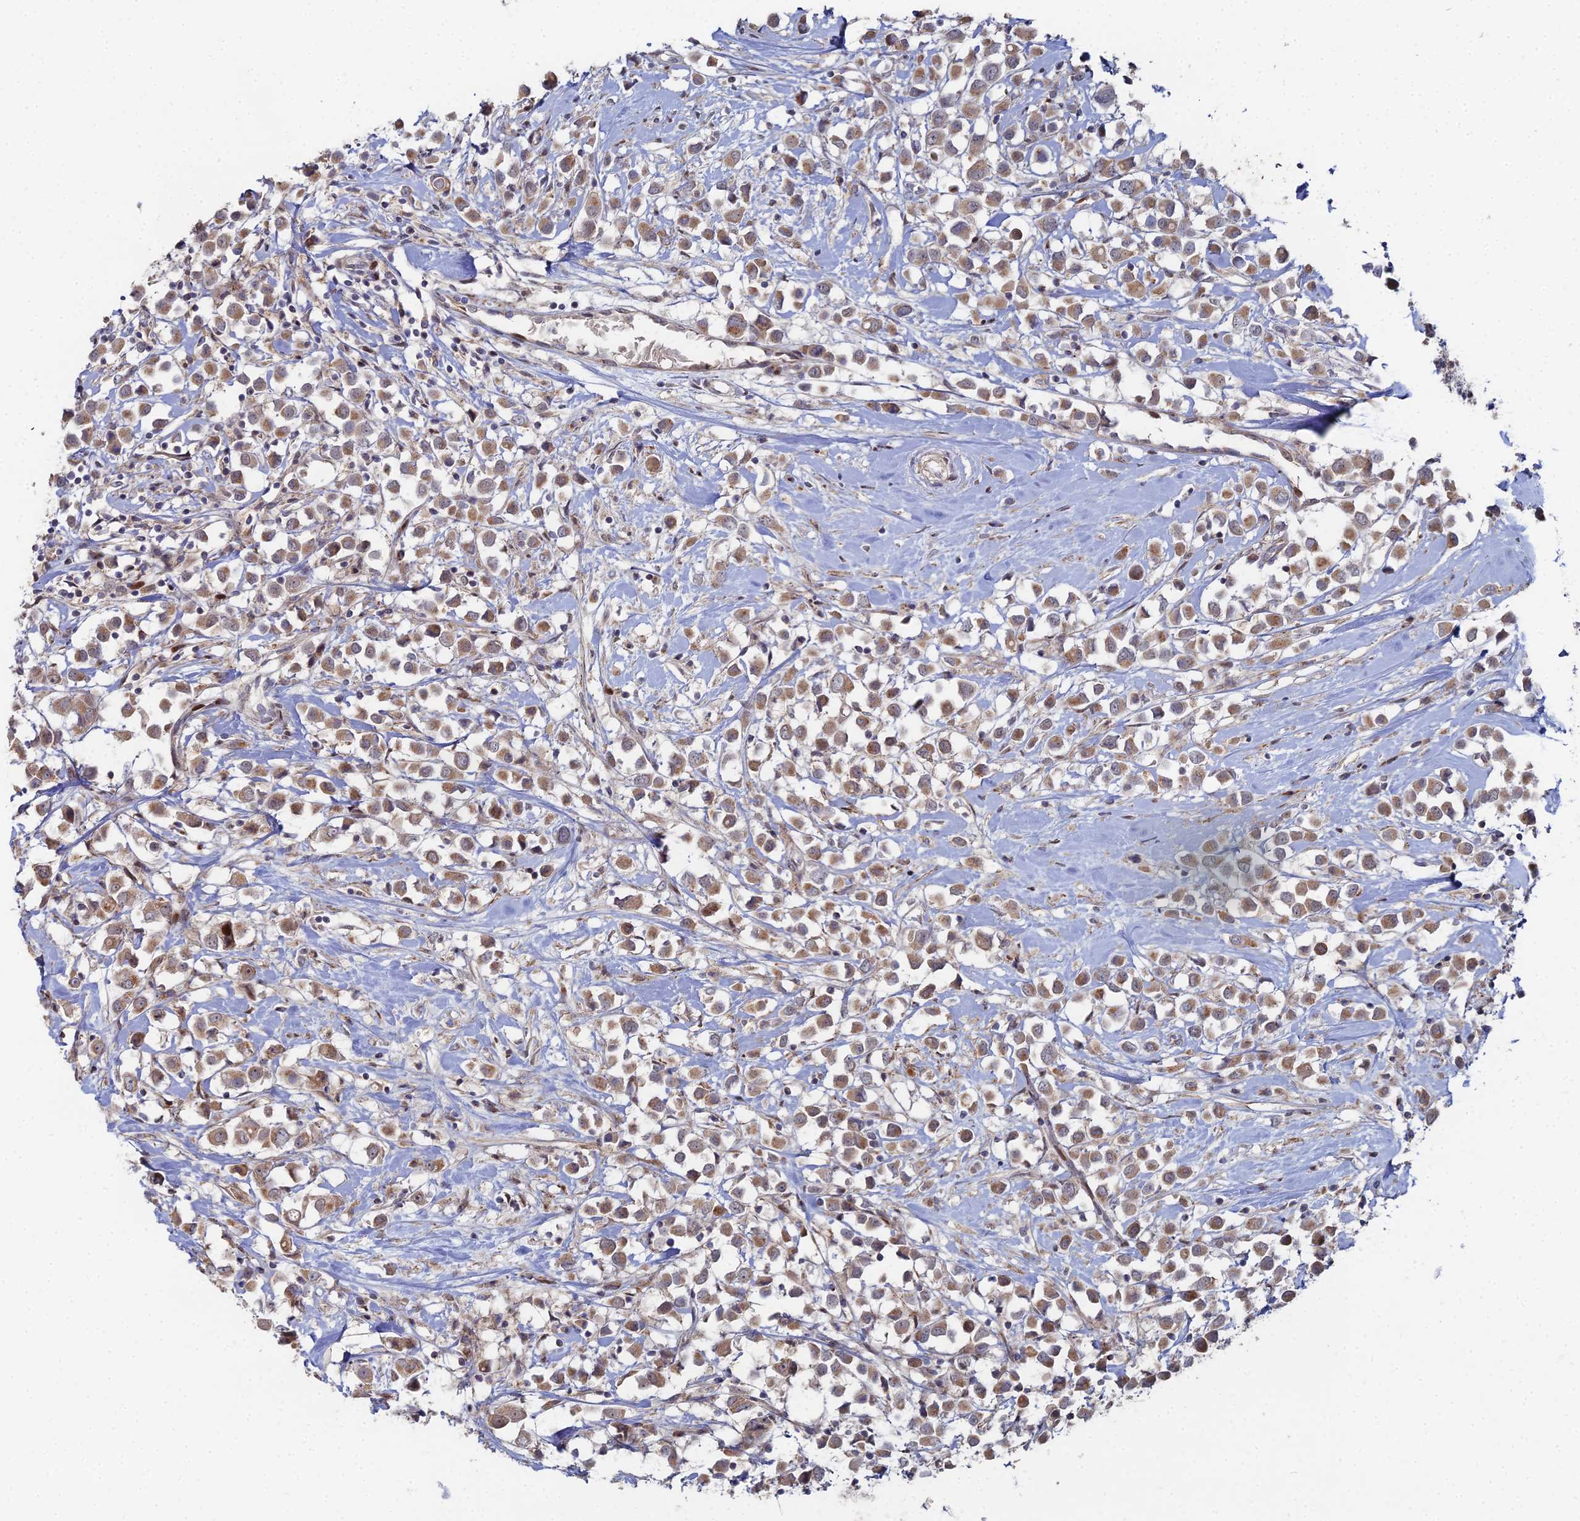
{"staining": {"intensity": "weak", "quantity": ">75%", "location": "cytoplasmic/membranous"}, "tissue": "breast cancer", "cell_type": "Tumor cells", "image_type": "cancer", "snomed": [{"axis": "morphology", "description": "Duct carcinoma"}, {"axis": "topography", "description": "Breast"}], "caption": "Tumor cells display low levels of weak cytoplasmic/membranous staining in approximately >75% of cells in breast cancer (infiltrating ductal carcinoma).", "gene": "SGMS1", "patient": {"sex": "female", "age": 61}}